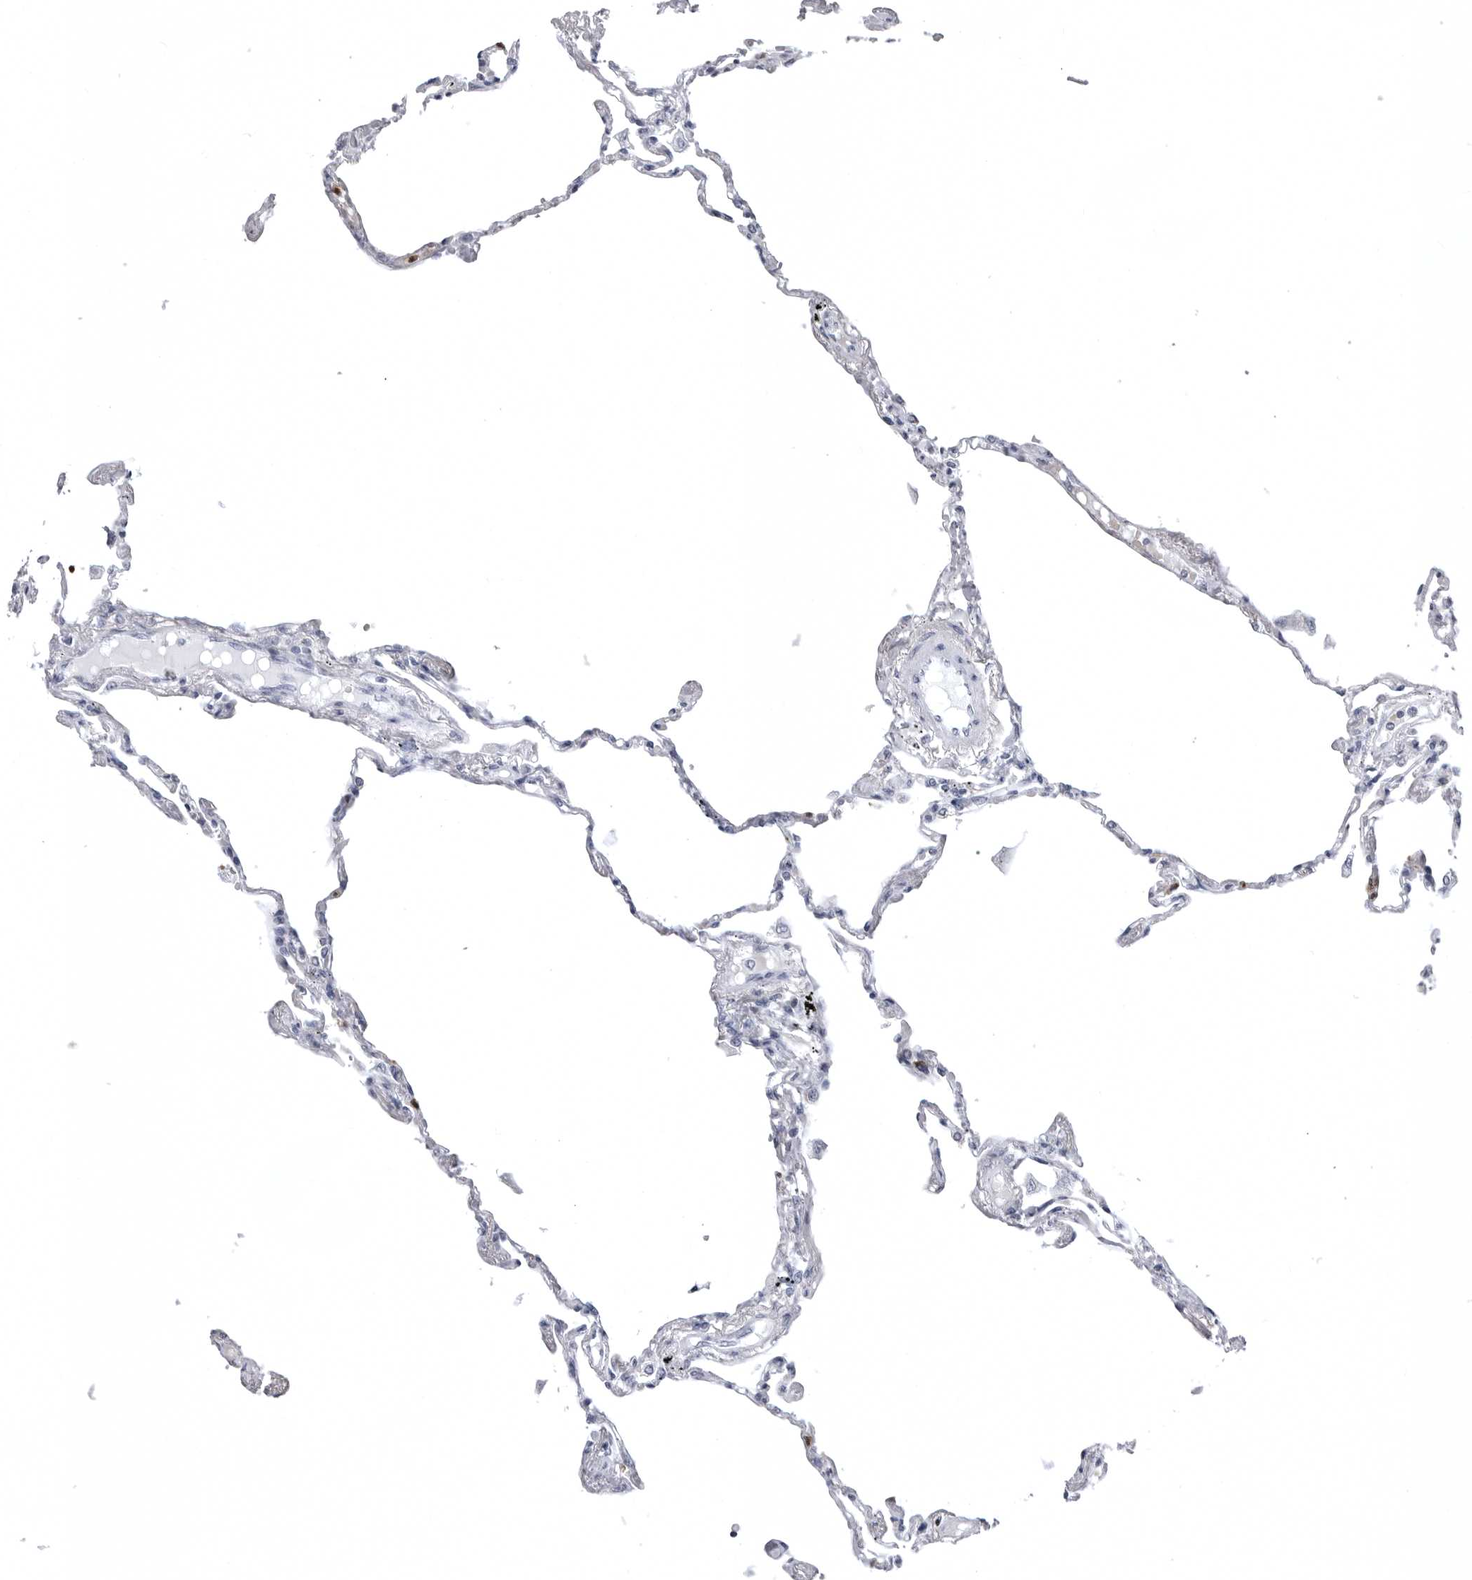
{"staining": {"intensity": "negative", "quantity": "none", "location": "none"}, "tissue": "lung", "cell_type": "Alveolar cells", "image_type": "normal", "snomed": [{"axis": "morphology", "description": "Normal tissue, NOS"}, {"axis": "topography", "description": "Lung"}], "caption": "Immunohistochemistry (IHC) image of benign human lung stained for a protein (brown), which exhibits no expression in alveolar cells.", "gene": "STAP2", "patient": {"sex": "female", "age": 67}}